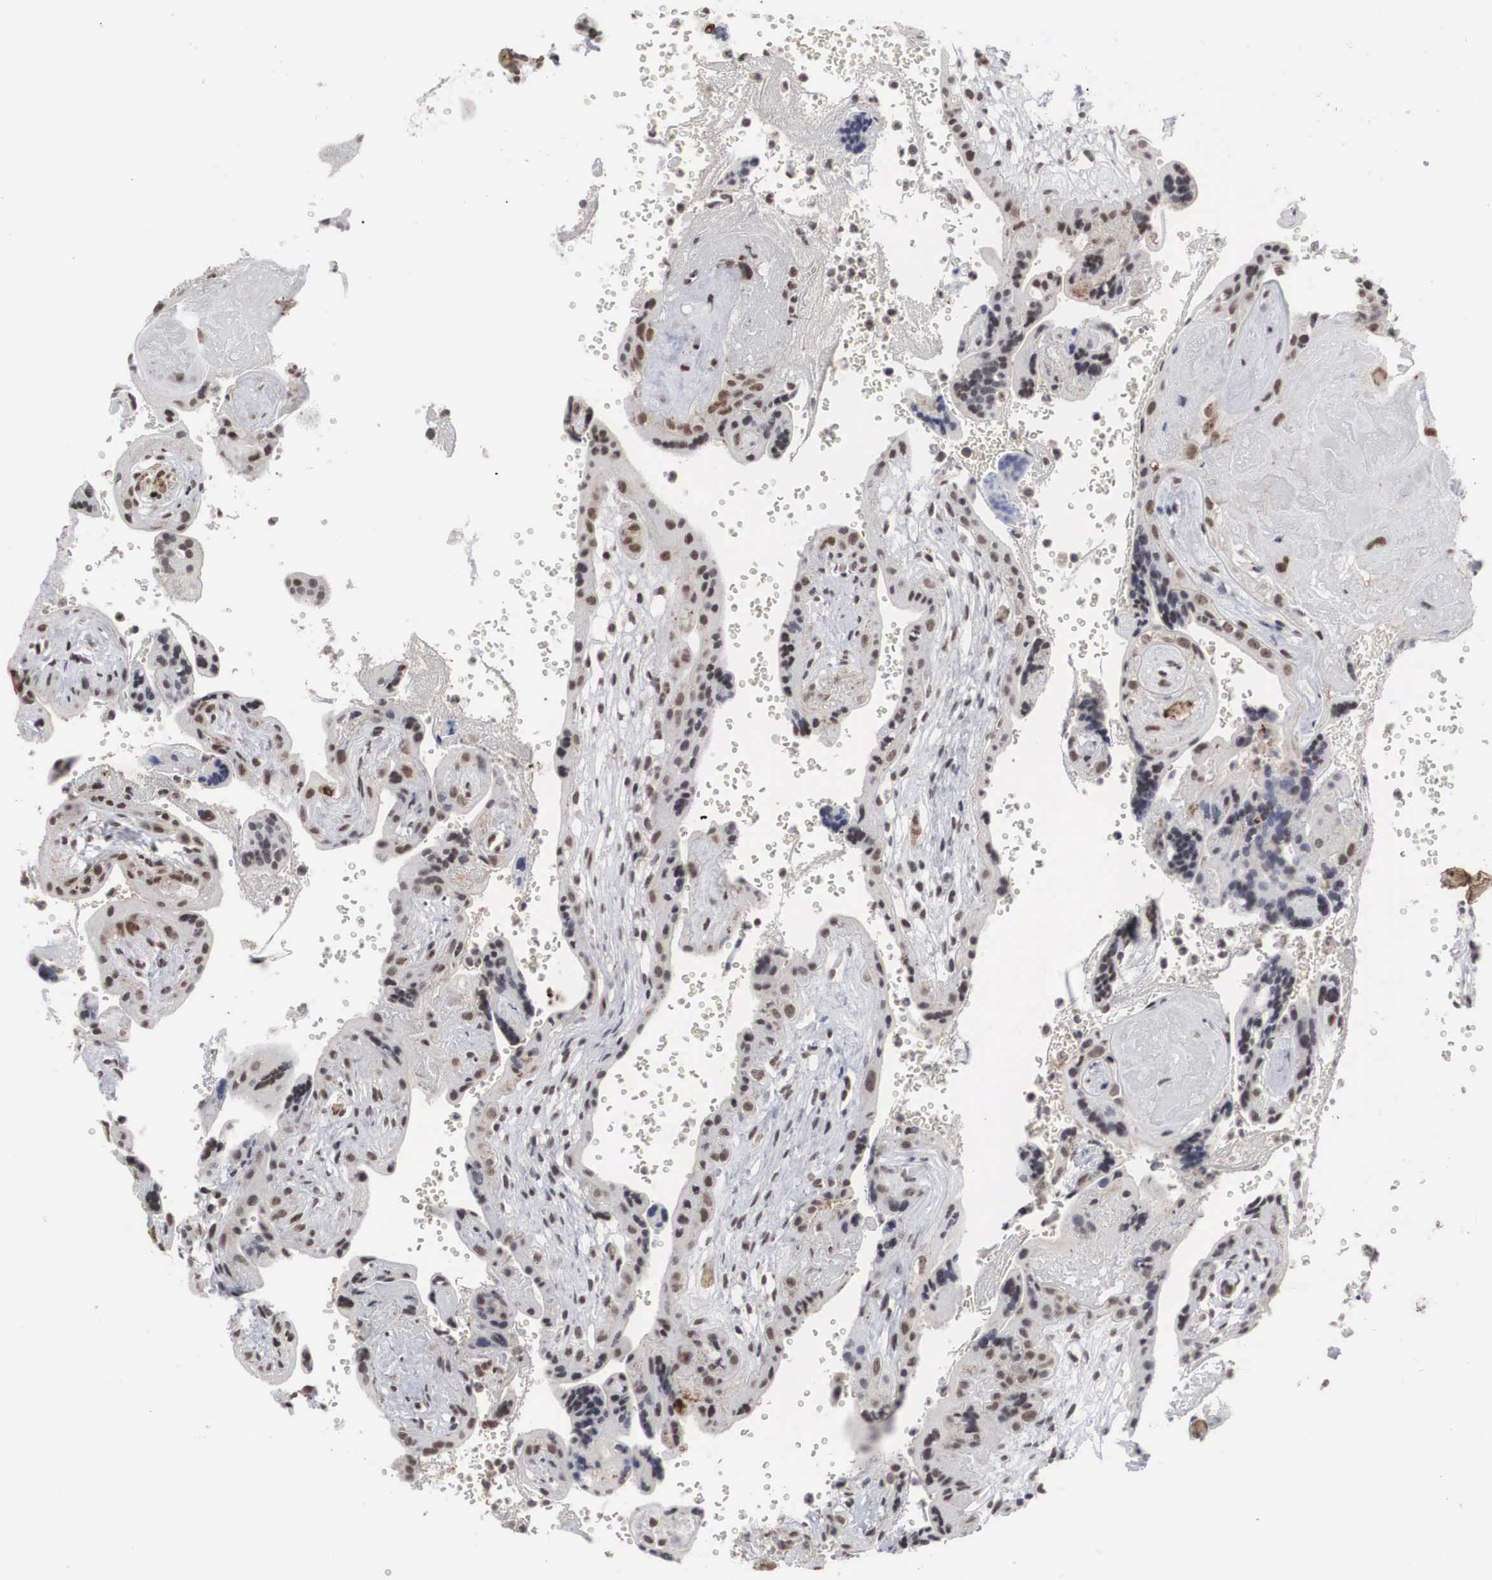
{"staining": {"intensity": "moderate", "quantity": ">75%", "location": "nuclear"}, "tissue": "placenta", "cell_type": "Decidual cells", "image_type": "normal", "snomed": [{"axis": "morphology", "description": "Normal tissue, NOS"}, {"axis": "topography", "description": "Placenta"}], "caption": "An image of placenta stained for a protein reveals moderate nuclear brown staining in decidual cells. (brown staining indicates protein expression, while blue staining denotes nuclei).", "gene": "AUTS2", "patient": {"sex": "female", "age": 24}}